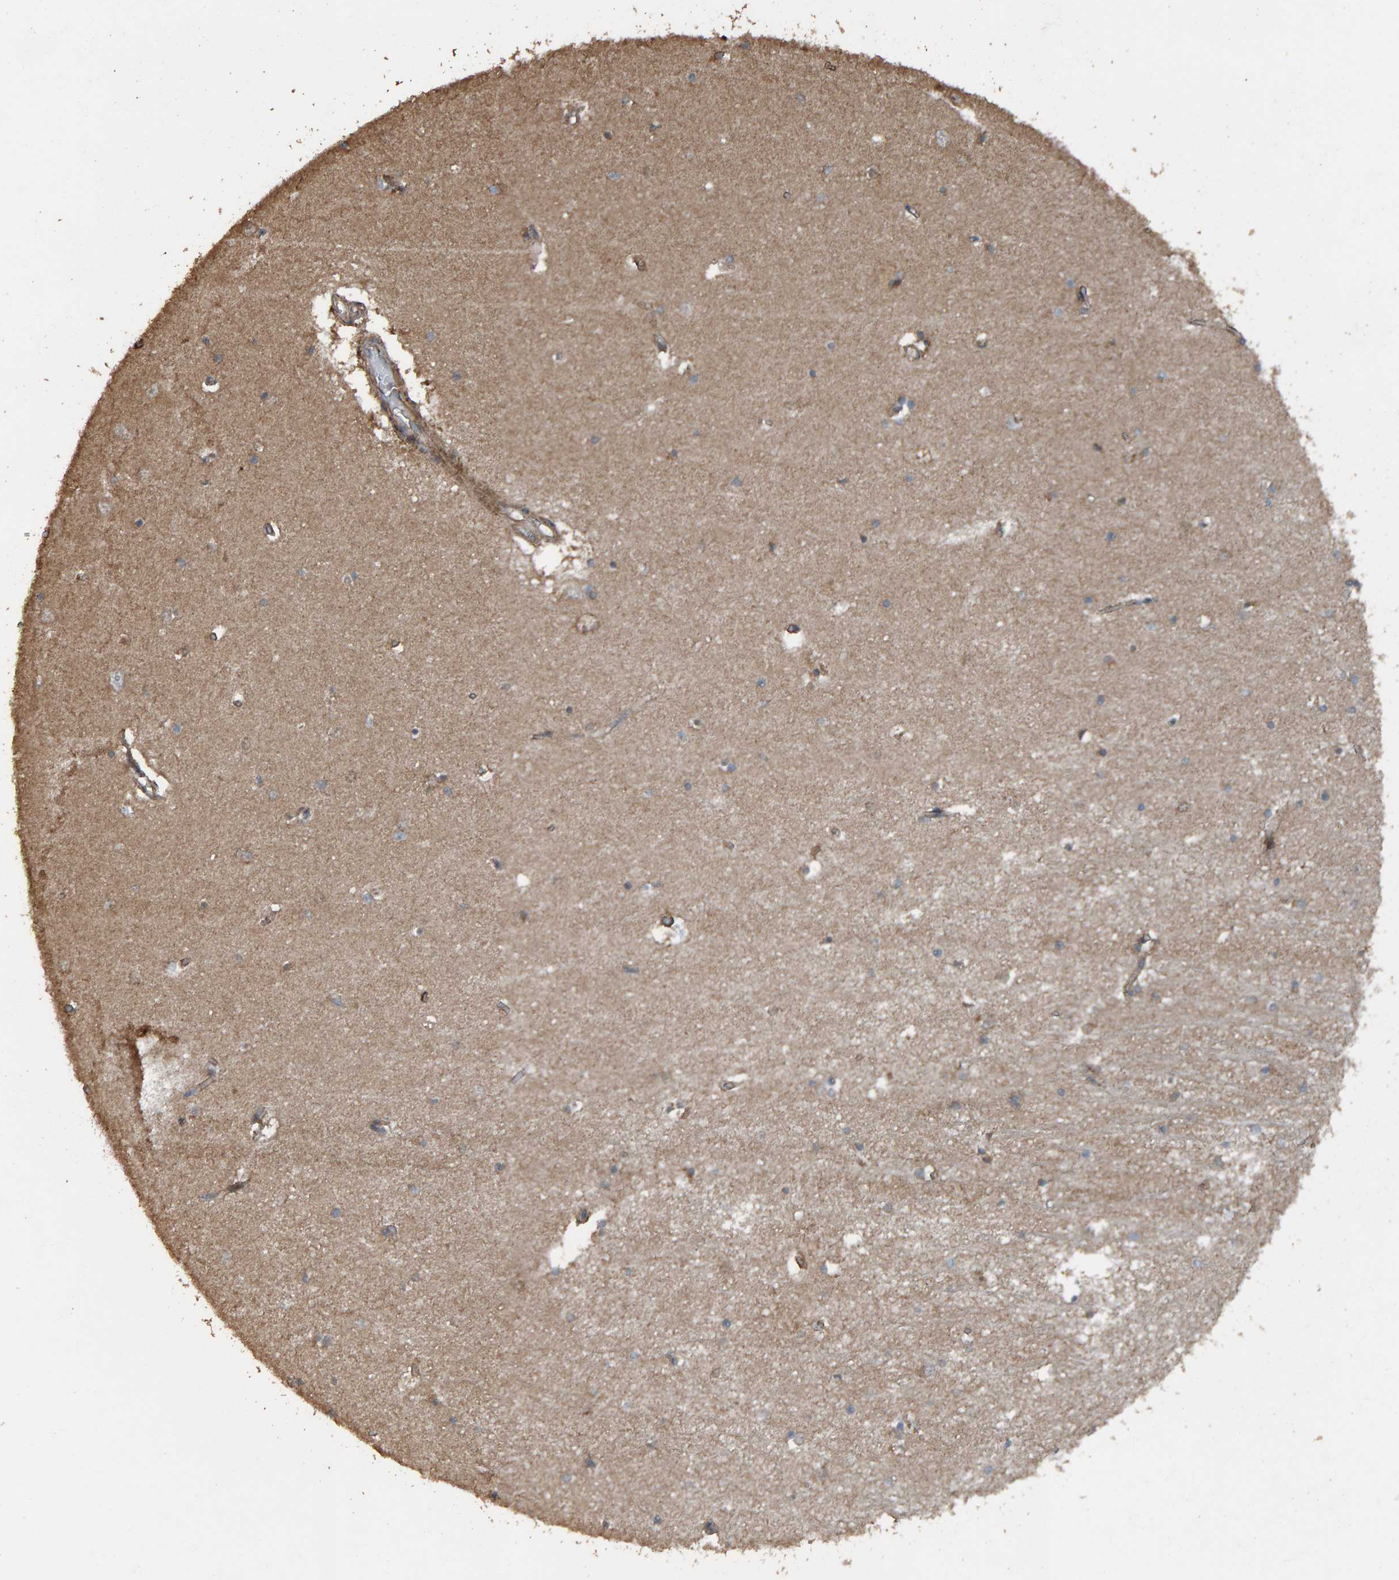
{"staining": {"intensity": "moderate", "quantity": ">75%", "location": "cytoplasmic/membranous"}, "tissue": "hippocampus", "cell_type": "Glial cells", "image_type": "normal", "snomed": [{"axis": "morphology", "description": "Normal tissue, NOS"}, {"axis": "topography", "description": "Hippocampus"}], "caption": "An image of hippocampus stained for a protein displays moderate cytoplasmic/membranous brown staining in glial cells. The staining was performed using DAB (3,3'-diaminobenzidine) to visualize the protein expression in brown, while the nuclei were stained in blue with hematoxylin (Magnification: 20x).", "gene": "DUS1L", "patient": {"sex": "male", "age": 70}}